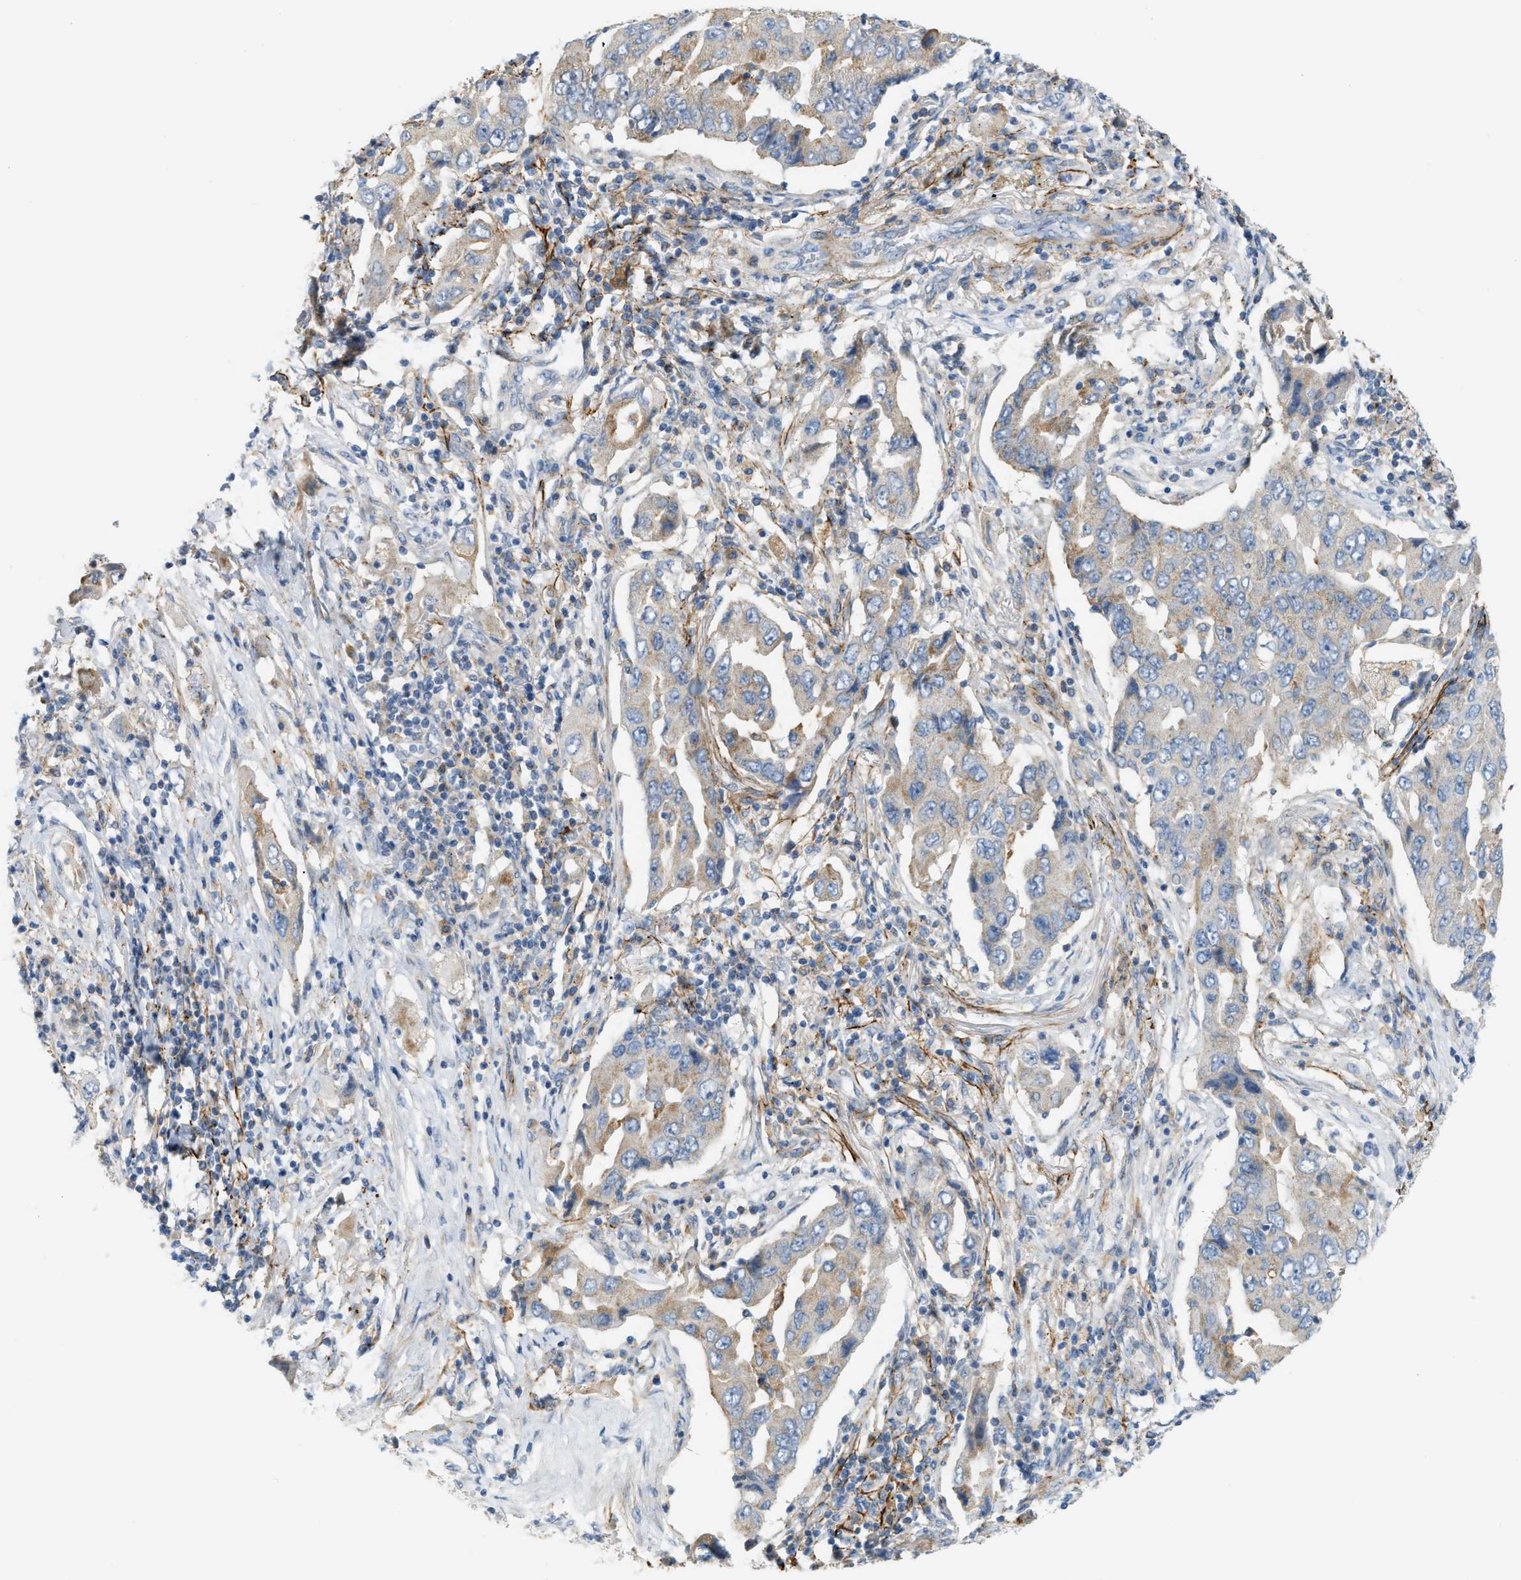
{"staining": {"intensity": "weak", "quantity": ">75%", "location": "cytoplasmic/membranous"}, "tissue": "lung cancer", "cell_type": "Tumor cells", "image_type": "cancer", "snomed": [{"axis": "morphology", "description": "Adenocarcinoma, NOS"}, {"axis": "topography", "description": "Lung"}], "caption": "Human lung adenocarcinoma stained with a protein marker reveals weak staining in tumor cells.", "gene": "LMBRD1", "patient": {"sex": "female", "age": 65}}